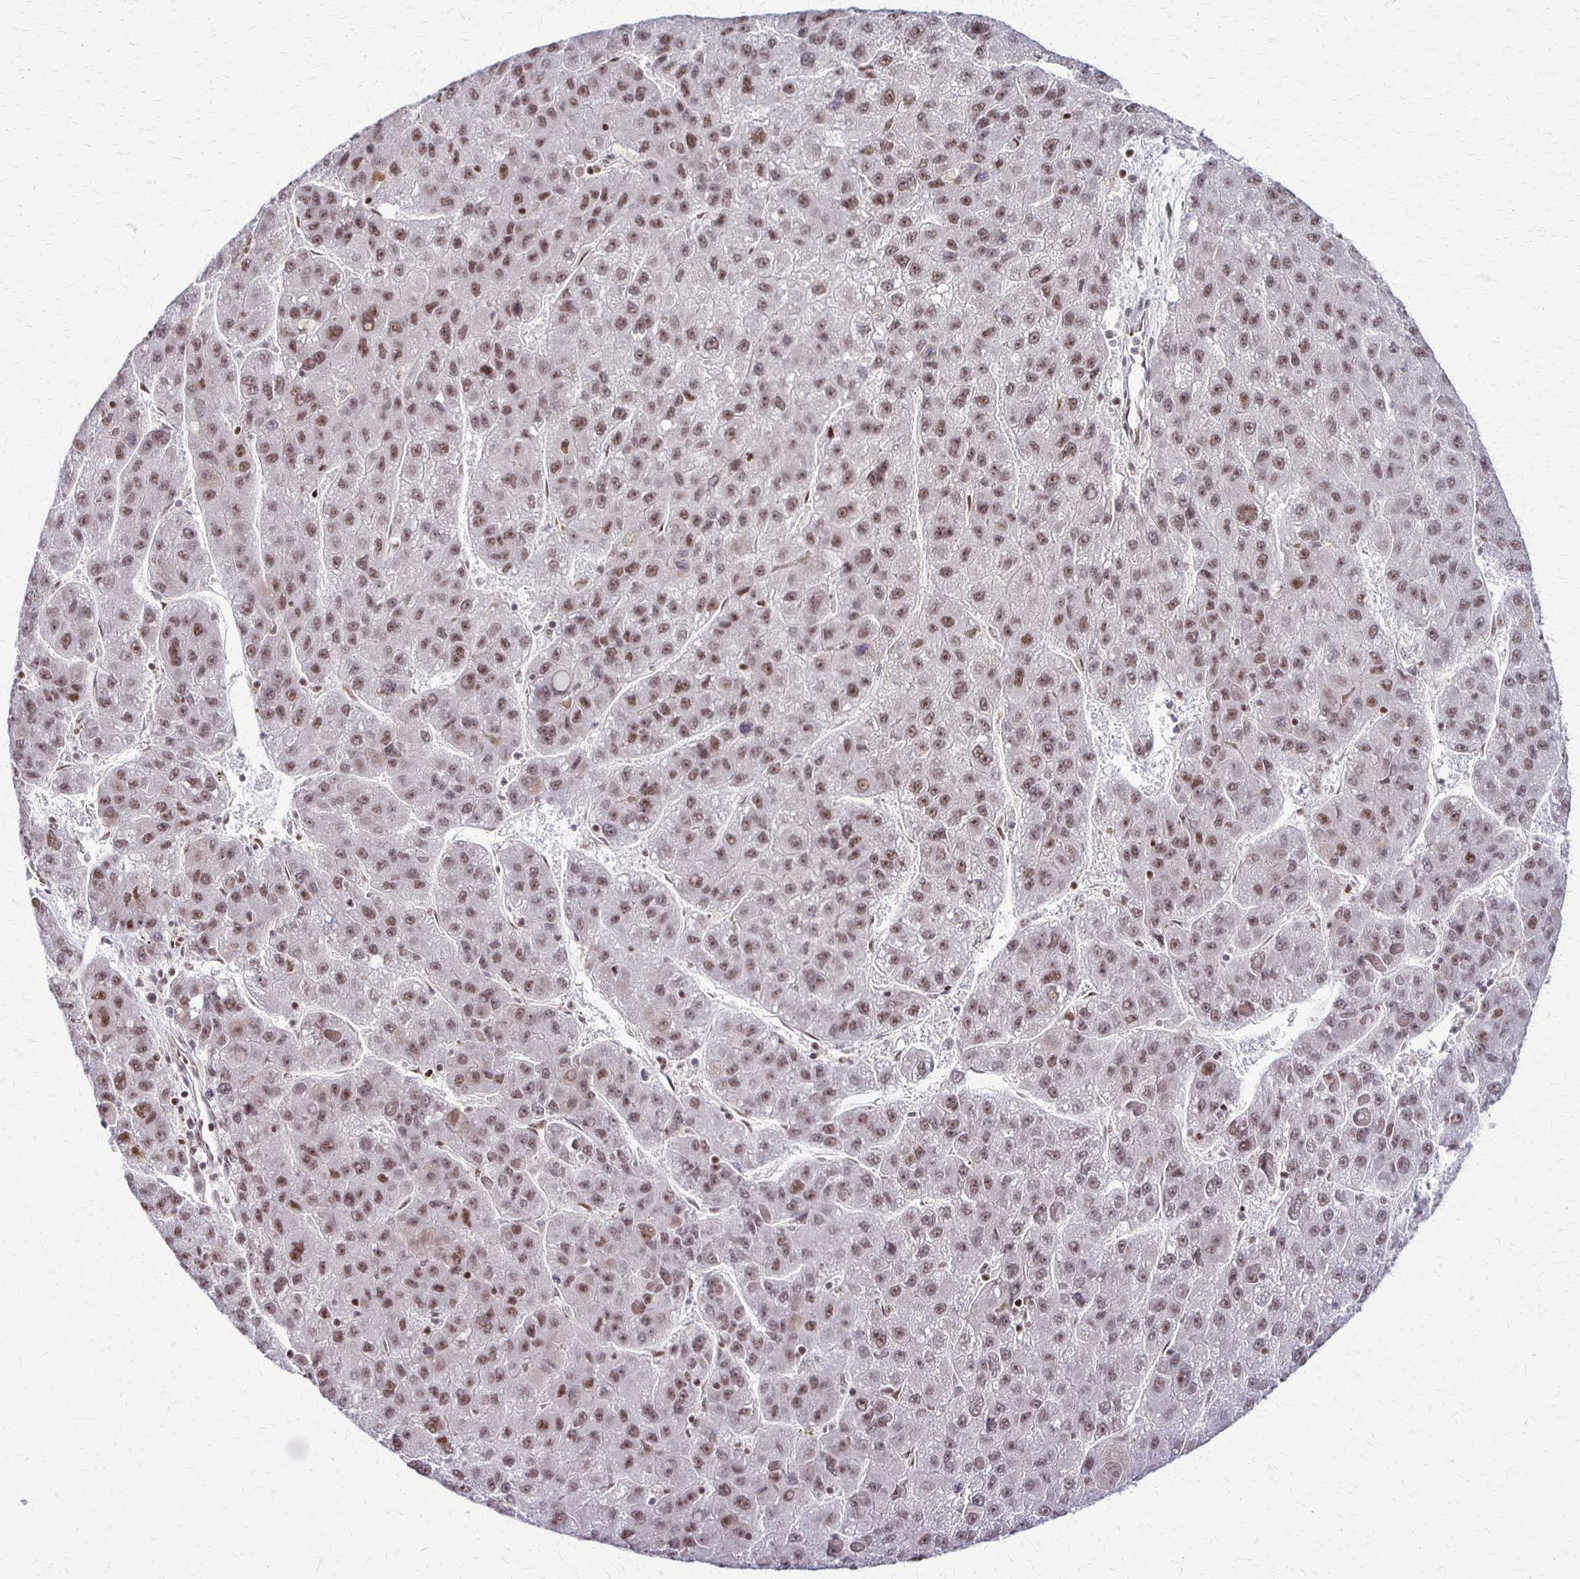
{"staining": {"intensity": "moderate", "quantity": ">75%", "location": "nuclear"}, "tissue": "liver cancer", "cell_type": "Tumor cells", "image_type": "cancer", "snomed": [{"axis": "morphology", "description": "Carcinoma, Hepatocellular, NOS"}, {"axis": "topography", "description": "Liver"}], "caption": "Tumor cells display medium levels of moderate nuclear positivity in approximately >75% of cells in liver cancer (hepatocellular carcinoma). (DAB (3,3'-diaminobenzidine) = brown stain, brightfield microscopy at high magnification).", "gene": "XRCC6", "patient": {"sex": "female", "age": 82}}